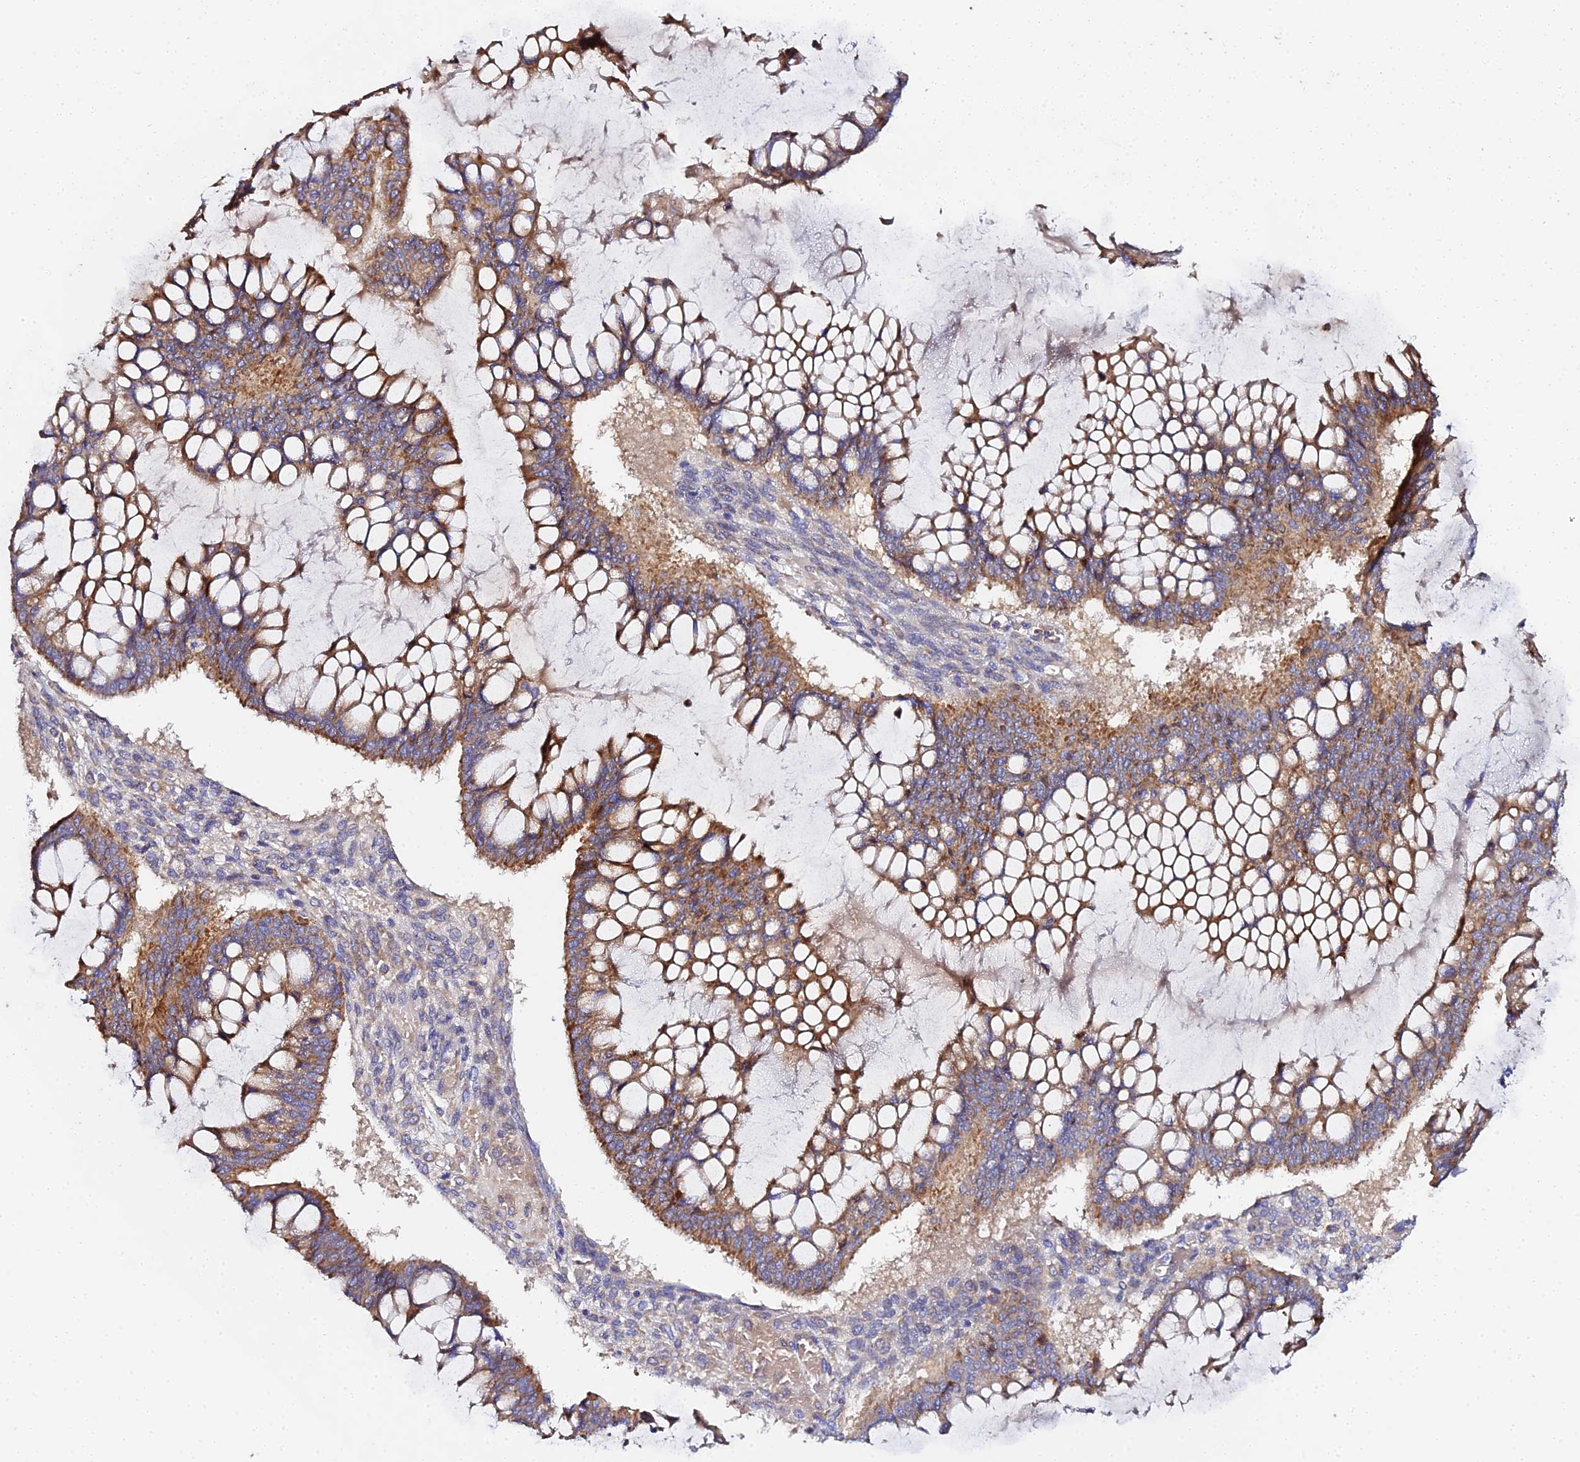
{"staining": {"intensity": "moderate", "quantity": ">75%", "location": "cytoplasmic/membranous"}, "tissue": "ovarian cancer", "cell_type": "Tumor cells", "image_type": "cancer", "snomed": [{"axis": "morphology", "description": "Cystadenocarcinoma, mucinous, NOS"}, {"axis": "topography", "description": "Ovary"}], "caption": "DAB (3,3'-diaminobenzidine) immunohistochemical staining of ovarian cancer demonstrates moderate cytoplasmic/membranous protein expression in approximately >75% of tumor cells. The protein is stained brown, and the nuclei are stained in blue (DAB IHC with brightfield microscopy, high magnification).", "gene": "SCX", "patient": {"sex": "female", "age": 73}}